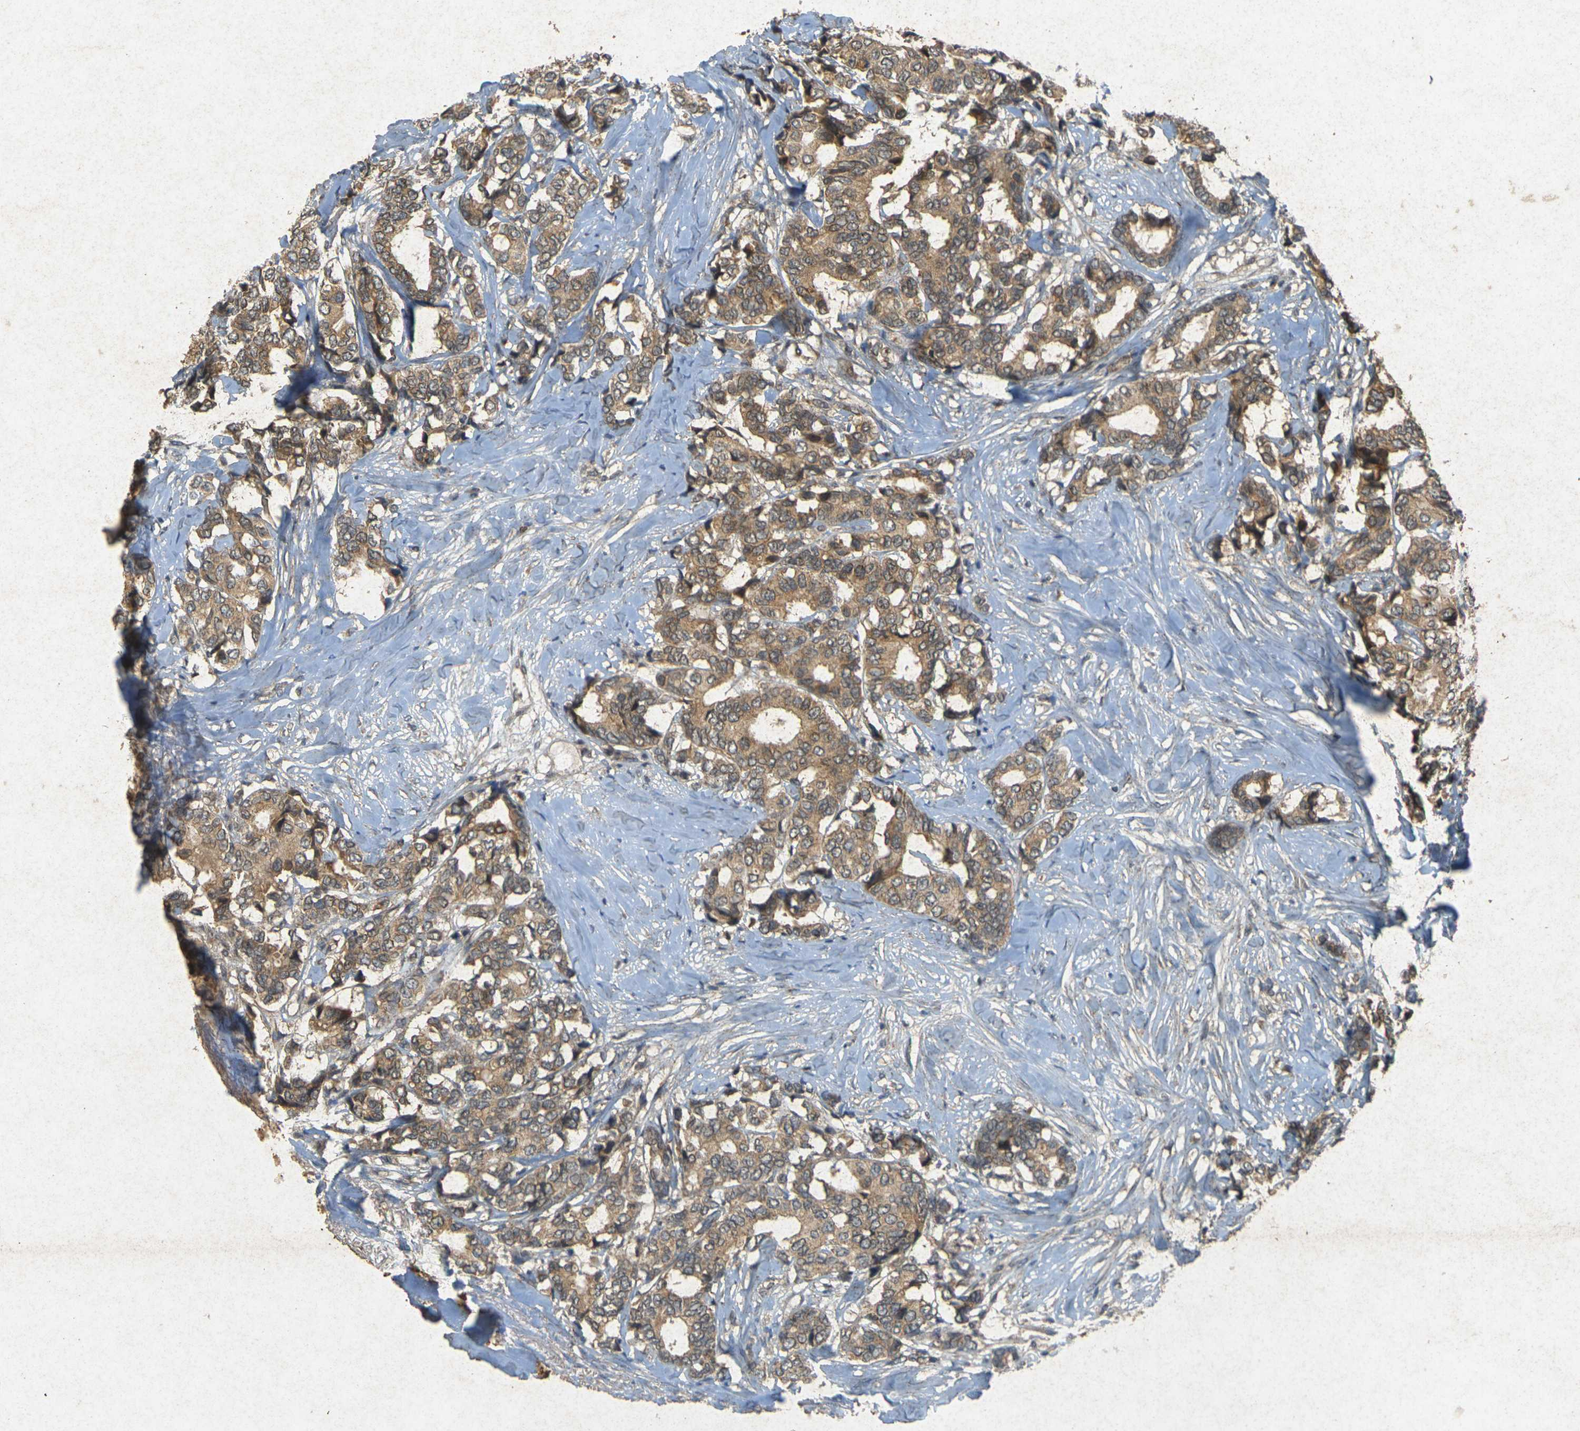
{"staining": {"intensity": "moderate", "quantity": ">75%", "location": "cytoplasmic/membranous"}, "tissue": "breast cancer", "cell_type": "Tumor cells", "image_type": "cancer", "snomed": [{"axis": "morphology", "description": "Duct carcinoma"}, {"axis": "topography", "description": "Breast"}], "caption": "This is a micrograph of immunohistochemistry staining of breast invasive ductal carcinoma, which shows moderate positivity in the cytoplasmic/membranous of tumor cells.", "gene": "ERN1", "patient": {"sex": "female", "age": 87}}